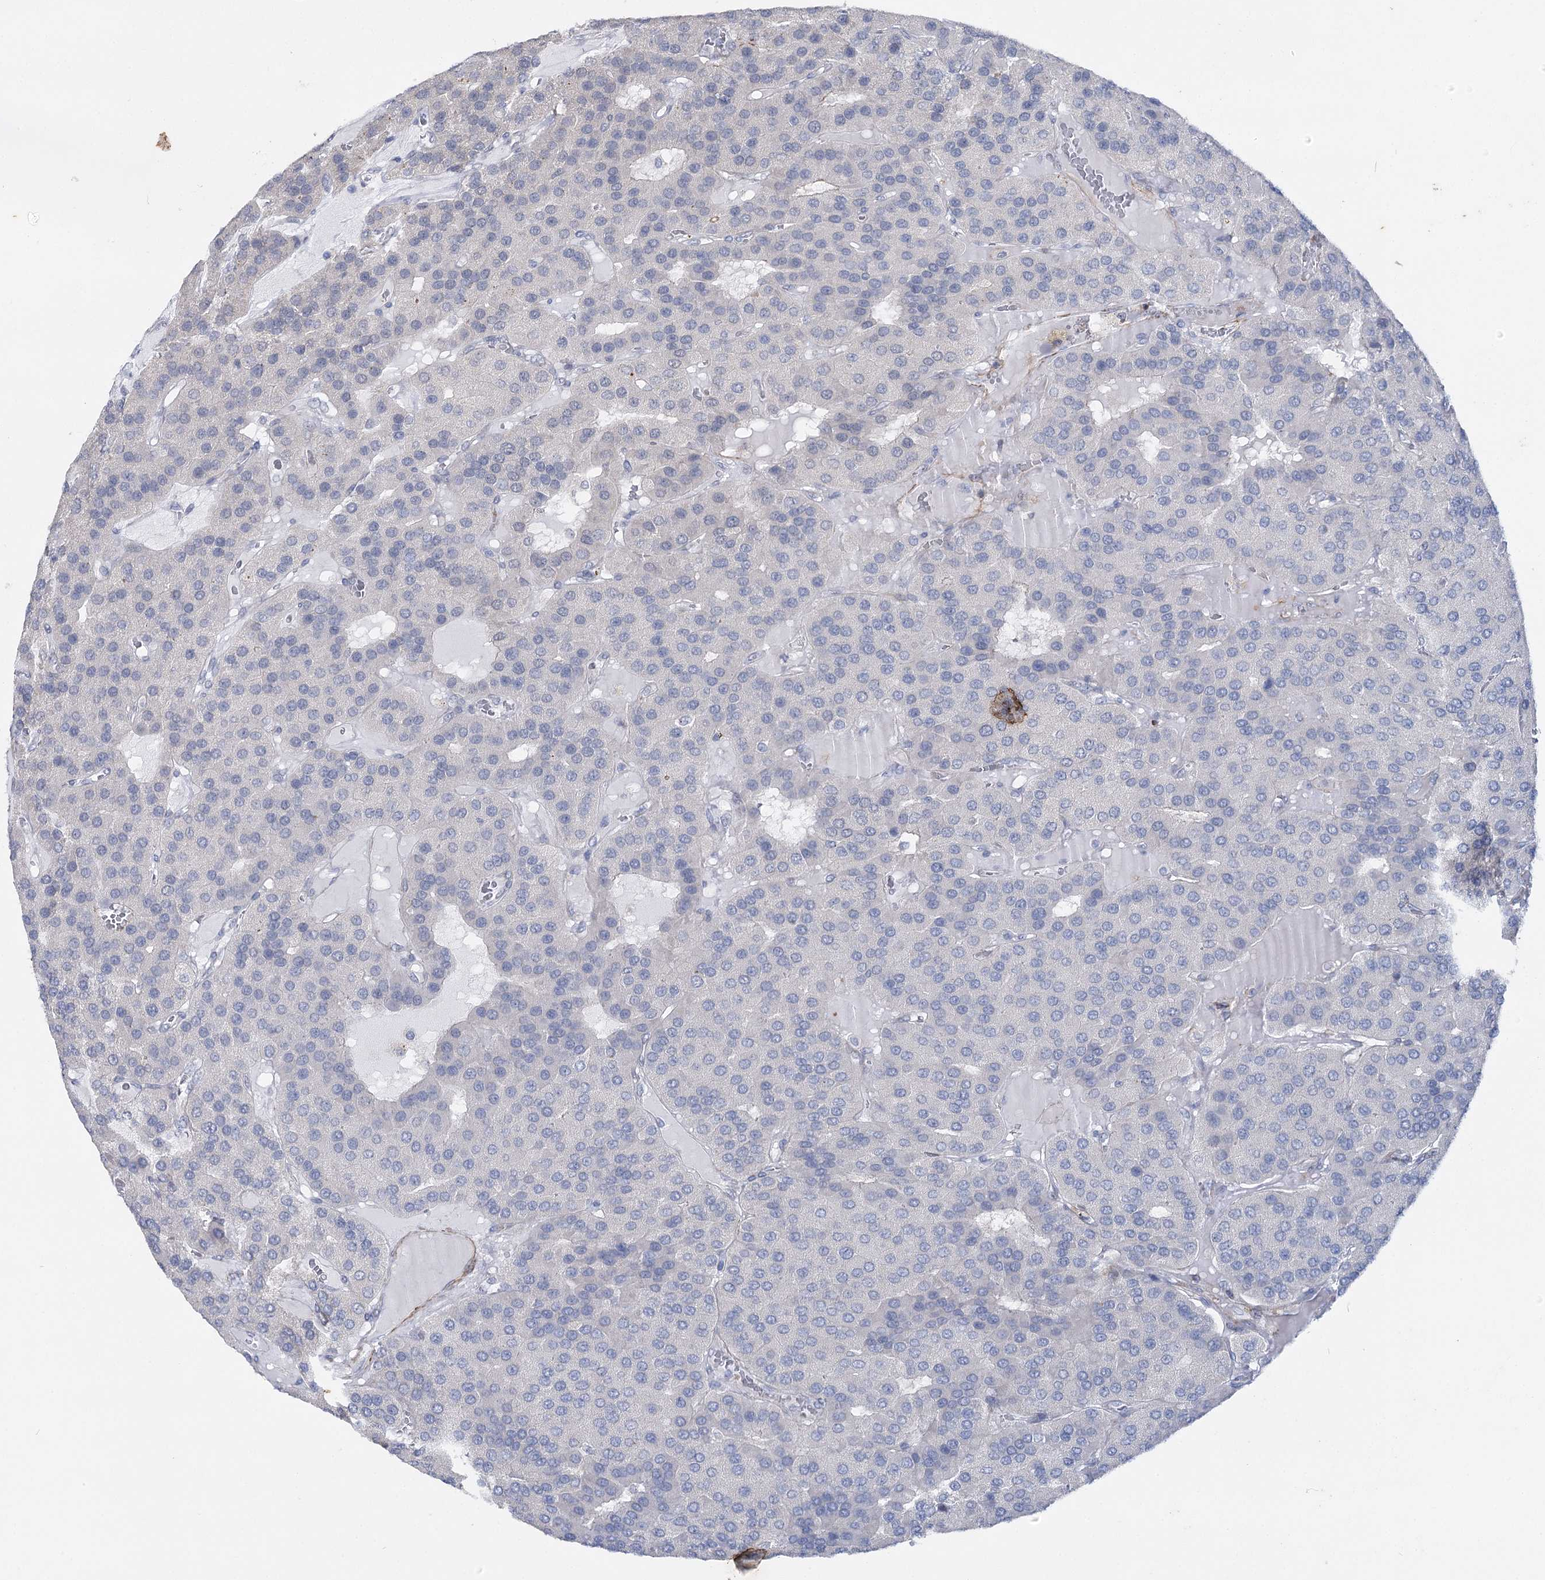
{"staining": {"intensity": "negative", "quantity": "none", "location": "none"}, "tissue": "parathyroid gland", "cell_type": "Glandular cells", "image_type": "normal", "snomed": [{"axis": "morphology", "description": "Normal tissue, NOS"}, {"axis": "morphology", "description": "Adenoma, NOS"}, {"axis": "topography", "description": "Parathyroid gland"}], "caption": "Immunohistochemistry micrograph of unremarkable human parathyroid gland stained for a protein (brown), which exhibits no staining in glandular cells.", "gene": "AGXT2", "patient": {"sex": "female", "age": 86}}